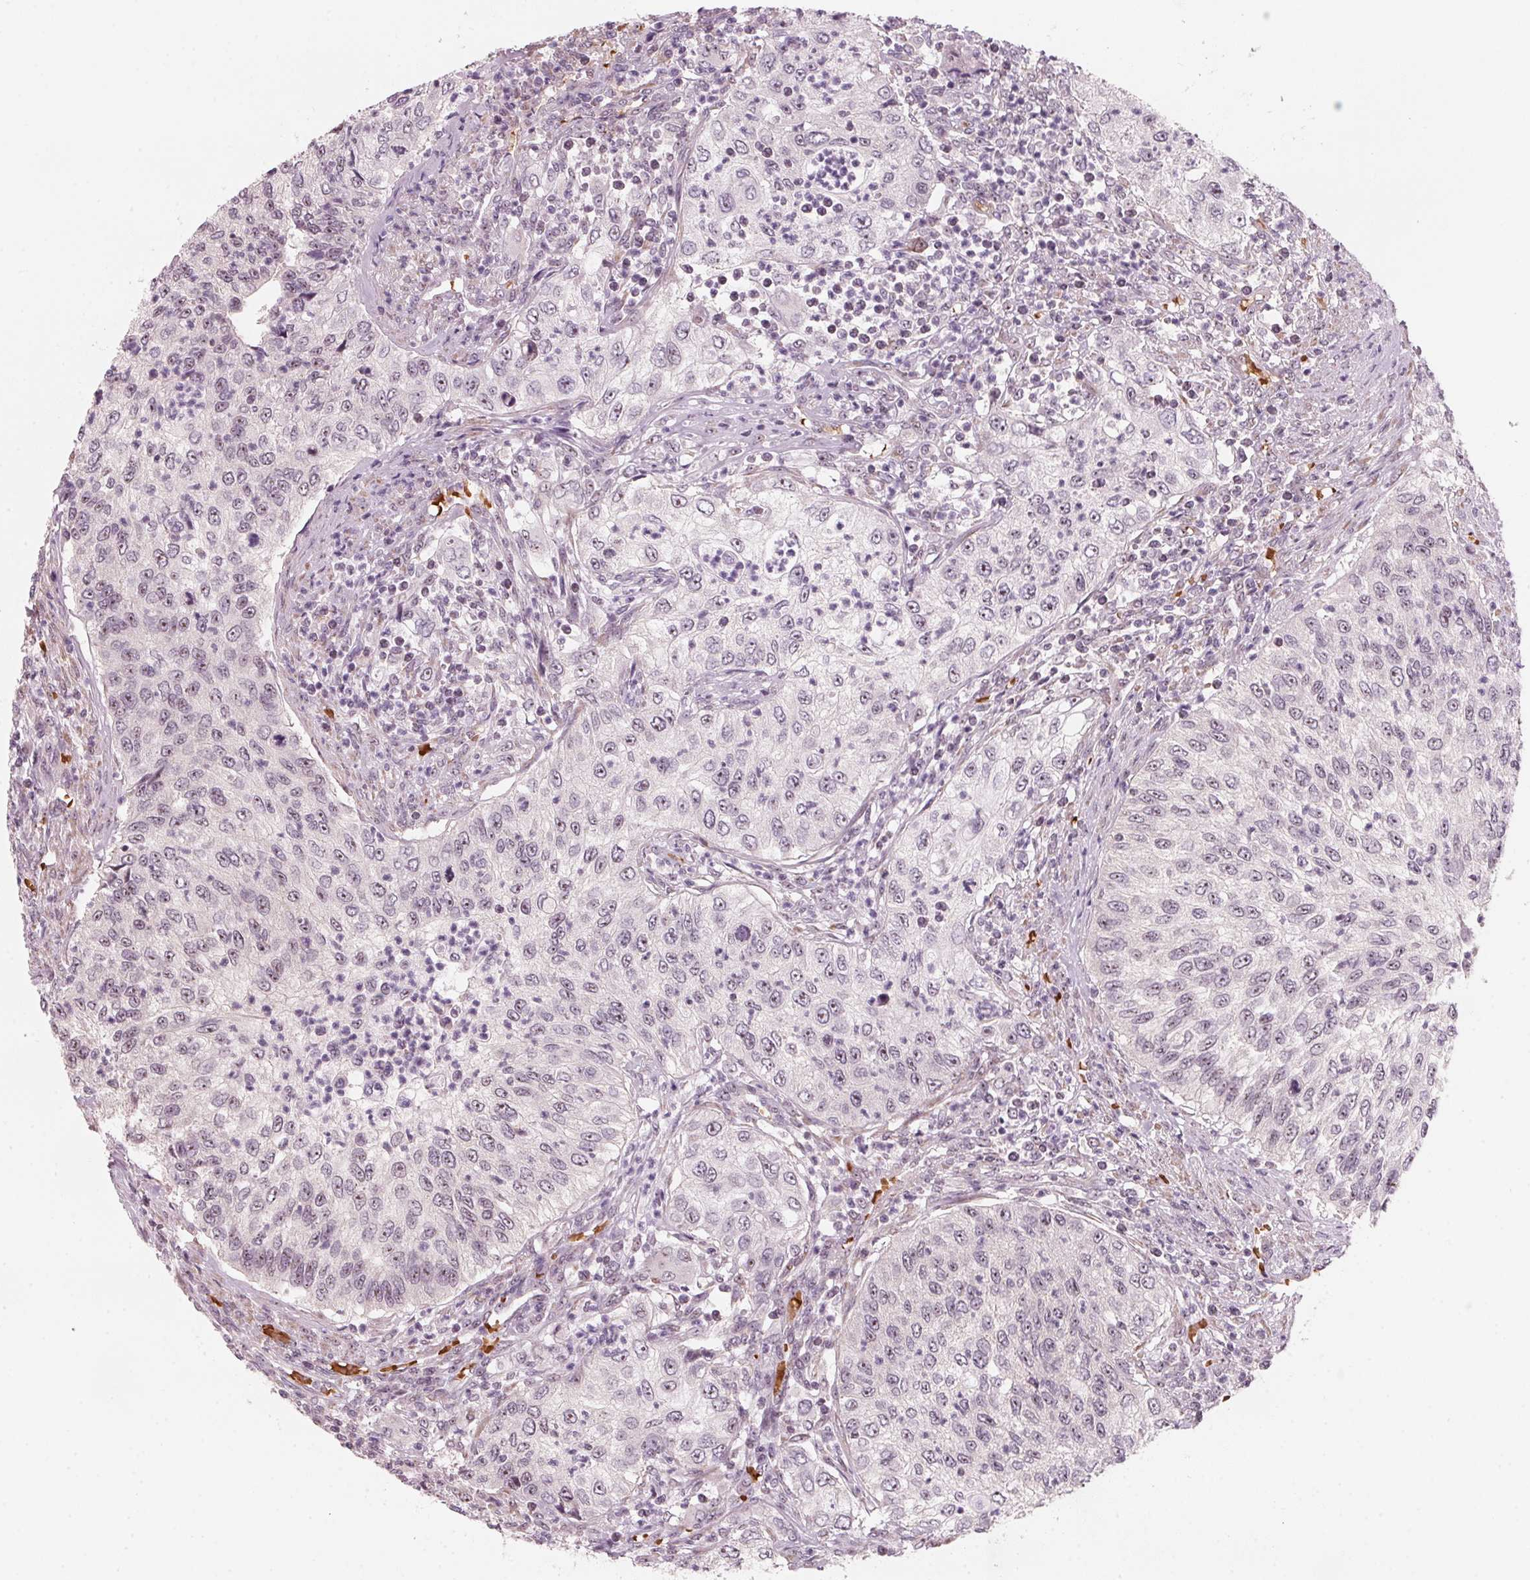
{"staining": {"intensity": "weak", "quantity": "<25%", "location": "nuclear"}, "tissue": "urothelial cancer", "cell_type": "Tumor cells", "image_type": "cancer", "snomed": [{"axis": "morphology", "description": "Urothelial carcinoma, High grade"}, {"axis": "topography", "description": "Urinary bladder"}], "caption": "High magnification brightfield microscopy of urothelial carcinoma (high-grade) stained with DAB (3,3'-diaminobenzidine) (brown) and counterstained with hematoxylin (blue): tumor cells show no significant staining.", "gene": "DNTTIP2", "patient": {"sex": "female", "age": 60}}